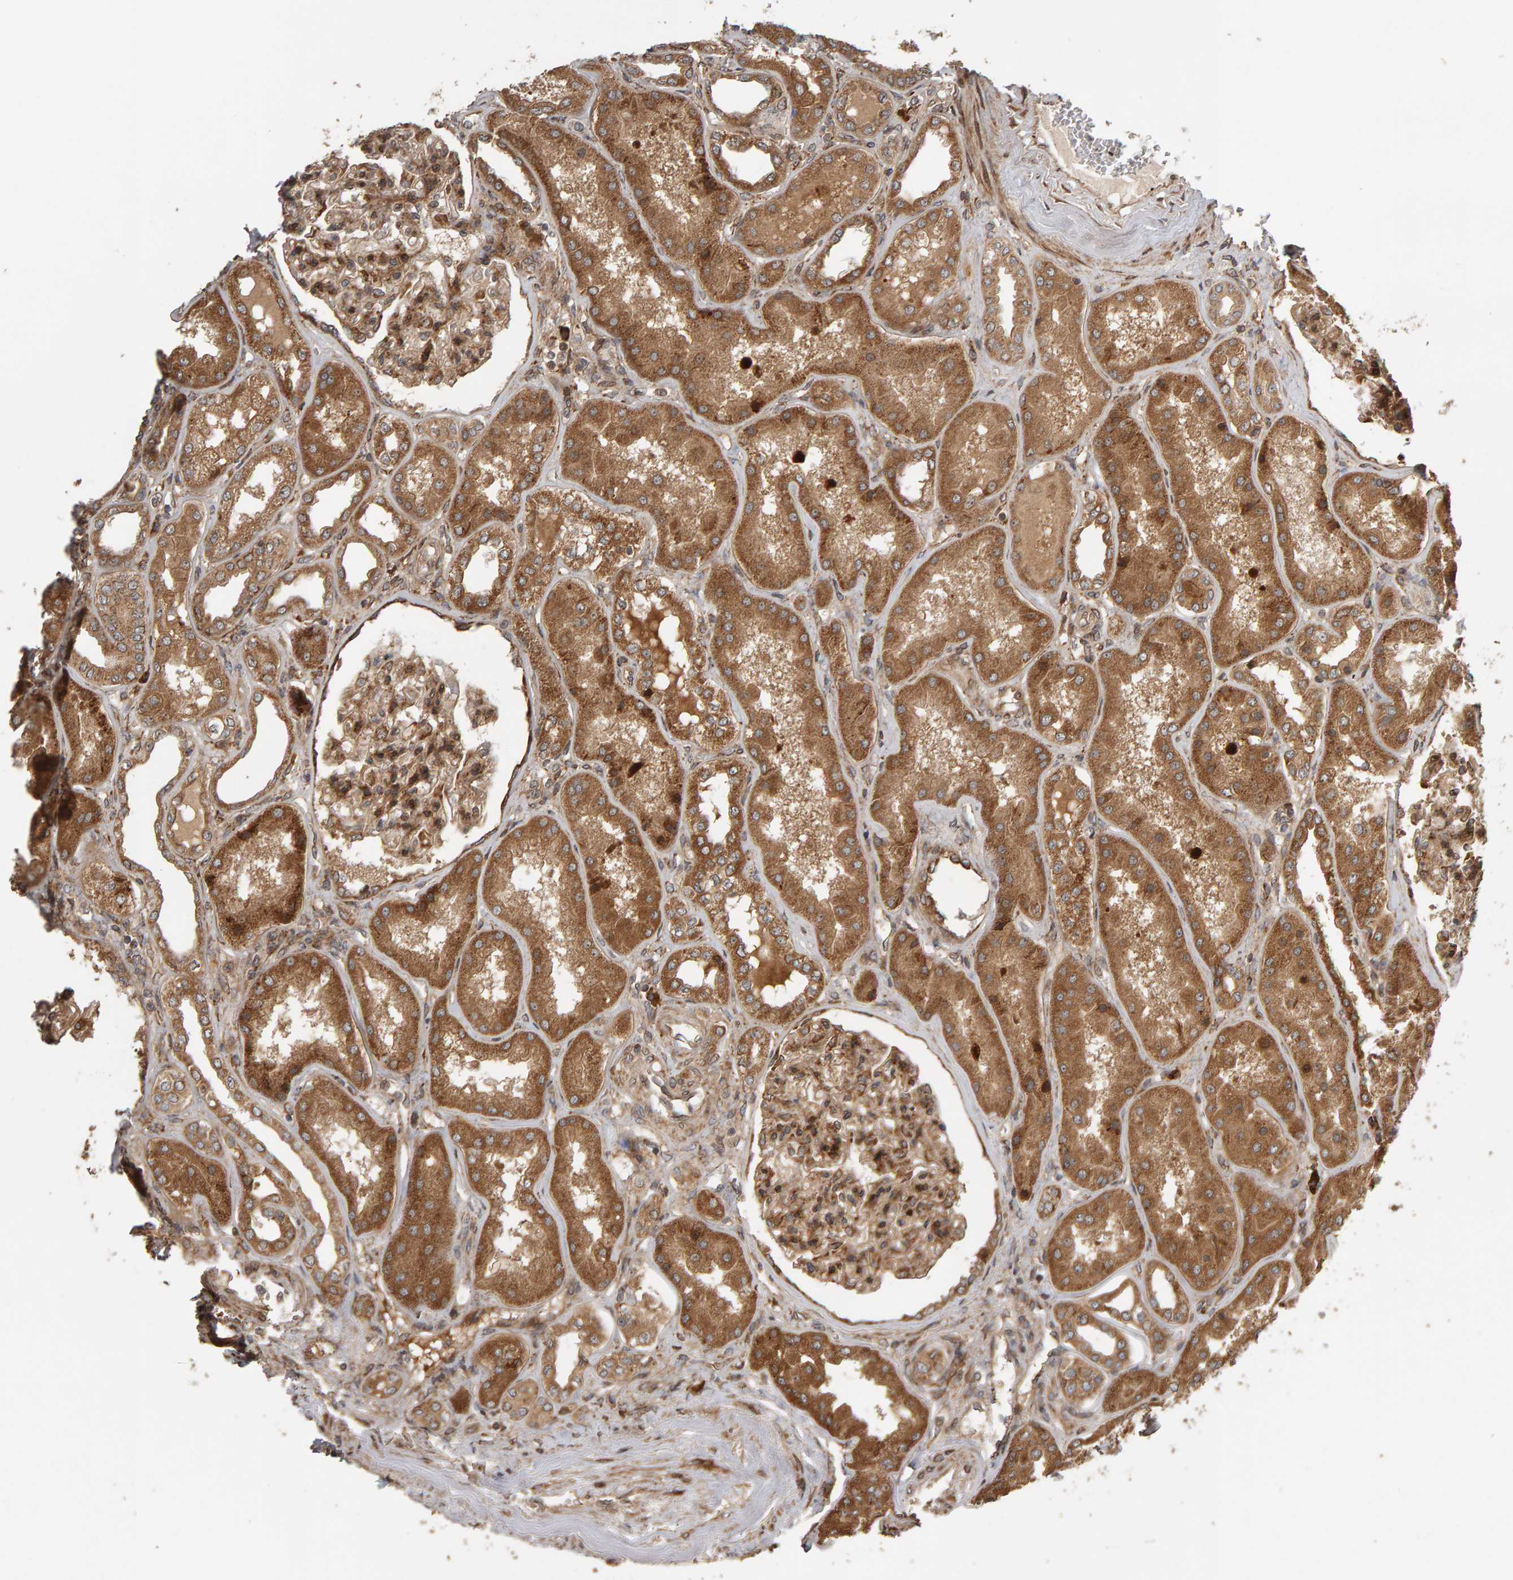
{"staining": {"intensity": "moderate", "quantity": ">75%", "location": "cytoplasmic/membranous"}, "tissue": "kidney", "cell_type": "Cells in glomeruli", "image_type": "normal", "snomed": [{"axis": "morphology", "description": "Normal tissue, NOS"}, {"axis": "topography", "description": "Kidney"}], "caption": "Protein positivity by immunohistochemistry (IHC) demonstrates moderate cytoplasmic/membranous positivity in approximately >75% of cells in glomeruli in benign kidney.", "gene": "ZFAND1", "patient": {"sex": "female", "age": 56}}